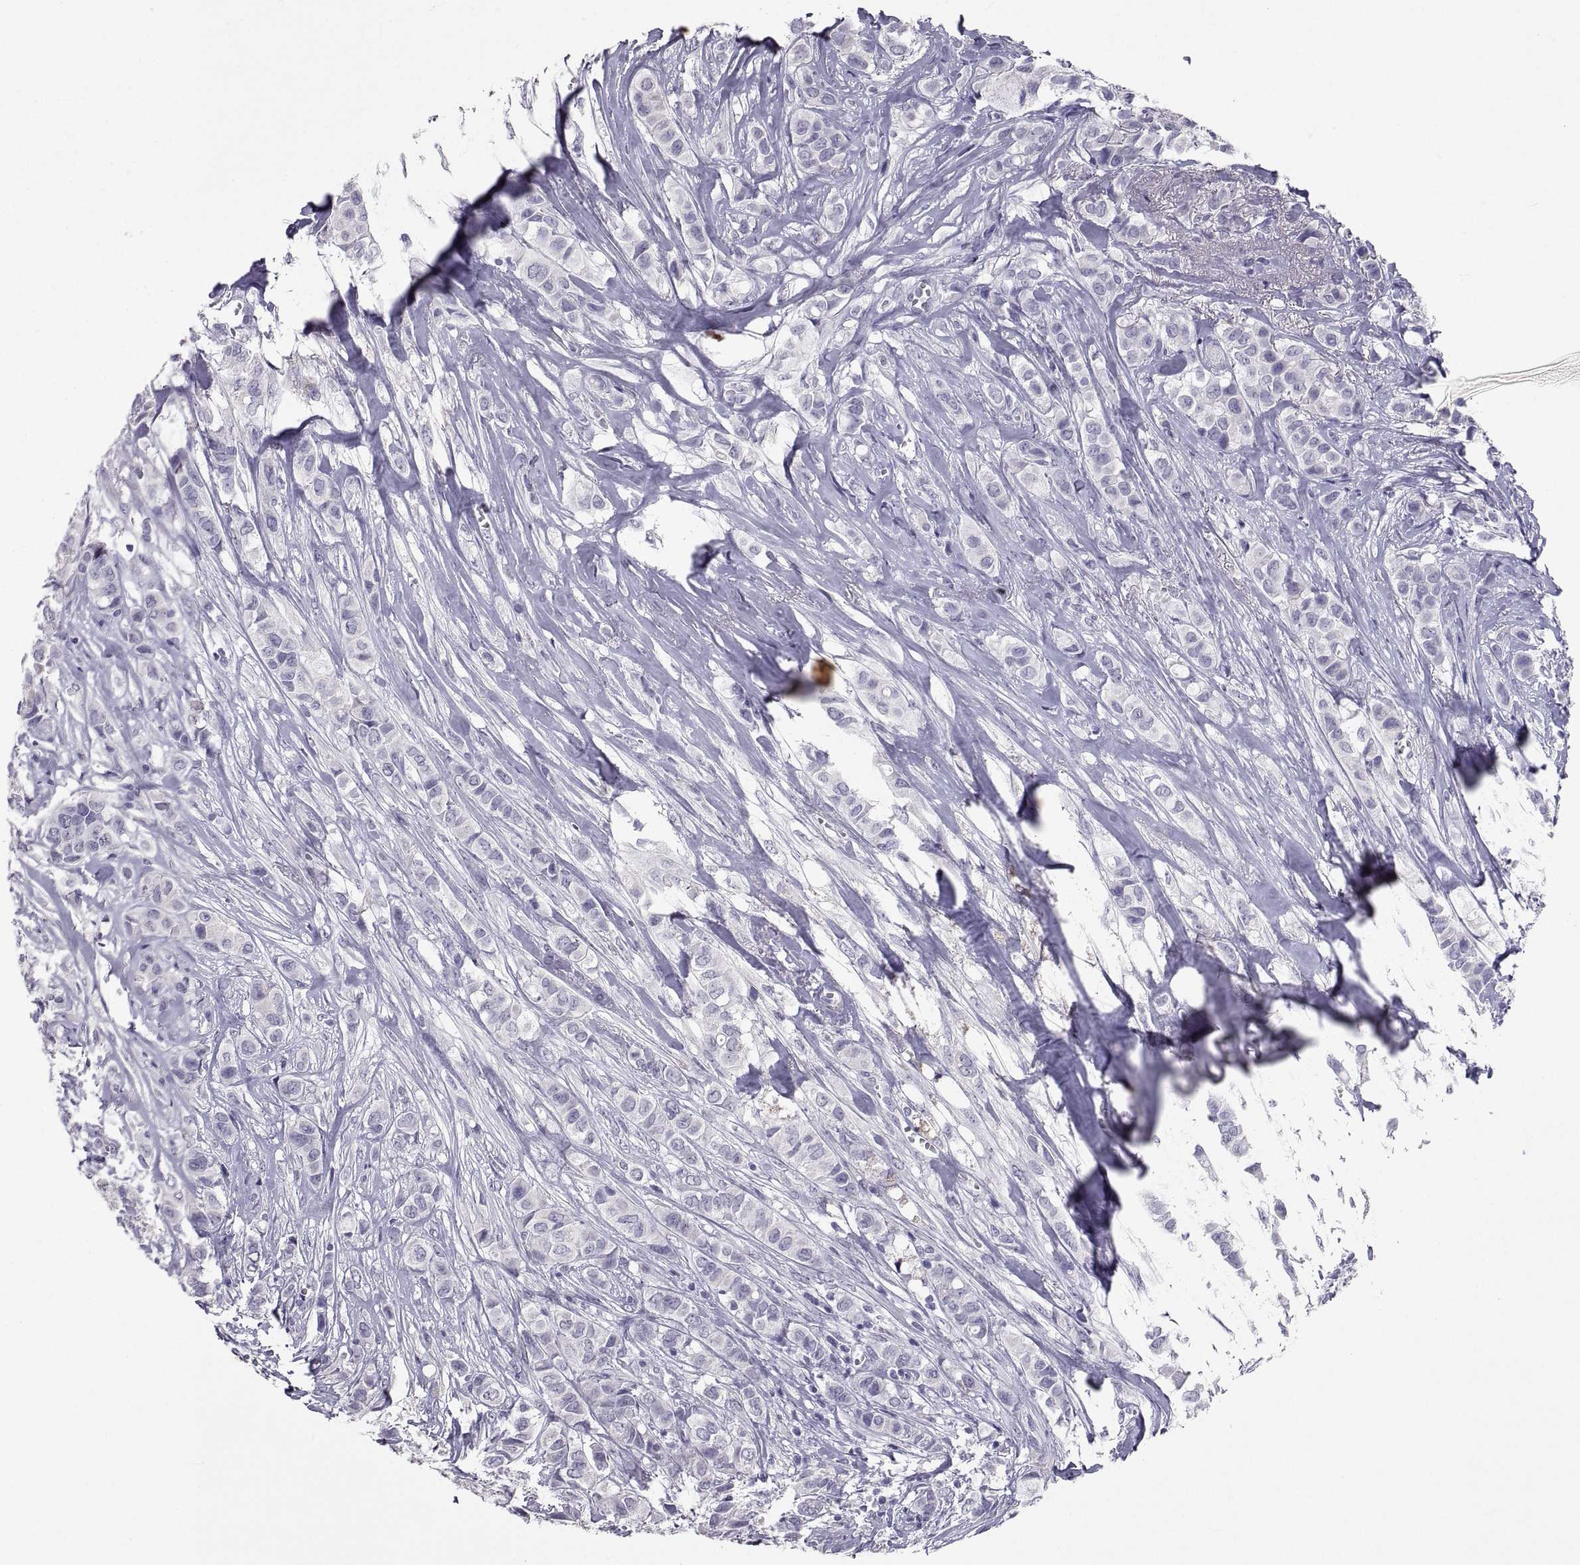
{"staining": {"intensity": "negative", "quantity": "none", "location": "none"}, "tissue": "breast cancer", "cell_type": "Tumor cells", "image_type": "cancer", "snomed": [{"axis": "morphology", "description": "Duct carcinoma"}, {"axis": "topography", "description": "Breast"}], "caption": "A photomicrograph of breast cancer (intraductal carcinoma) stained for a protein shows no brown staining in tumor cells.", "gene": "SOX21", "patient": {"sex": "female", "age": 85}}